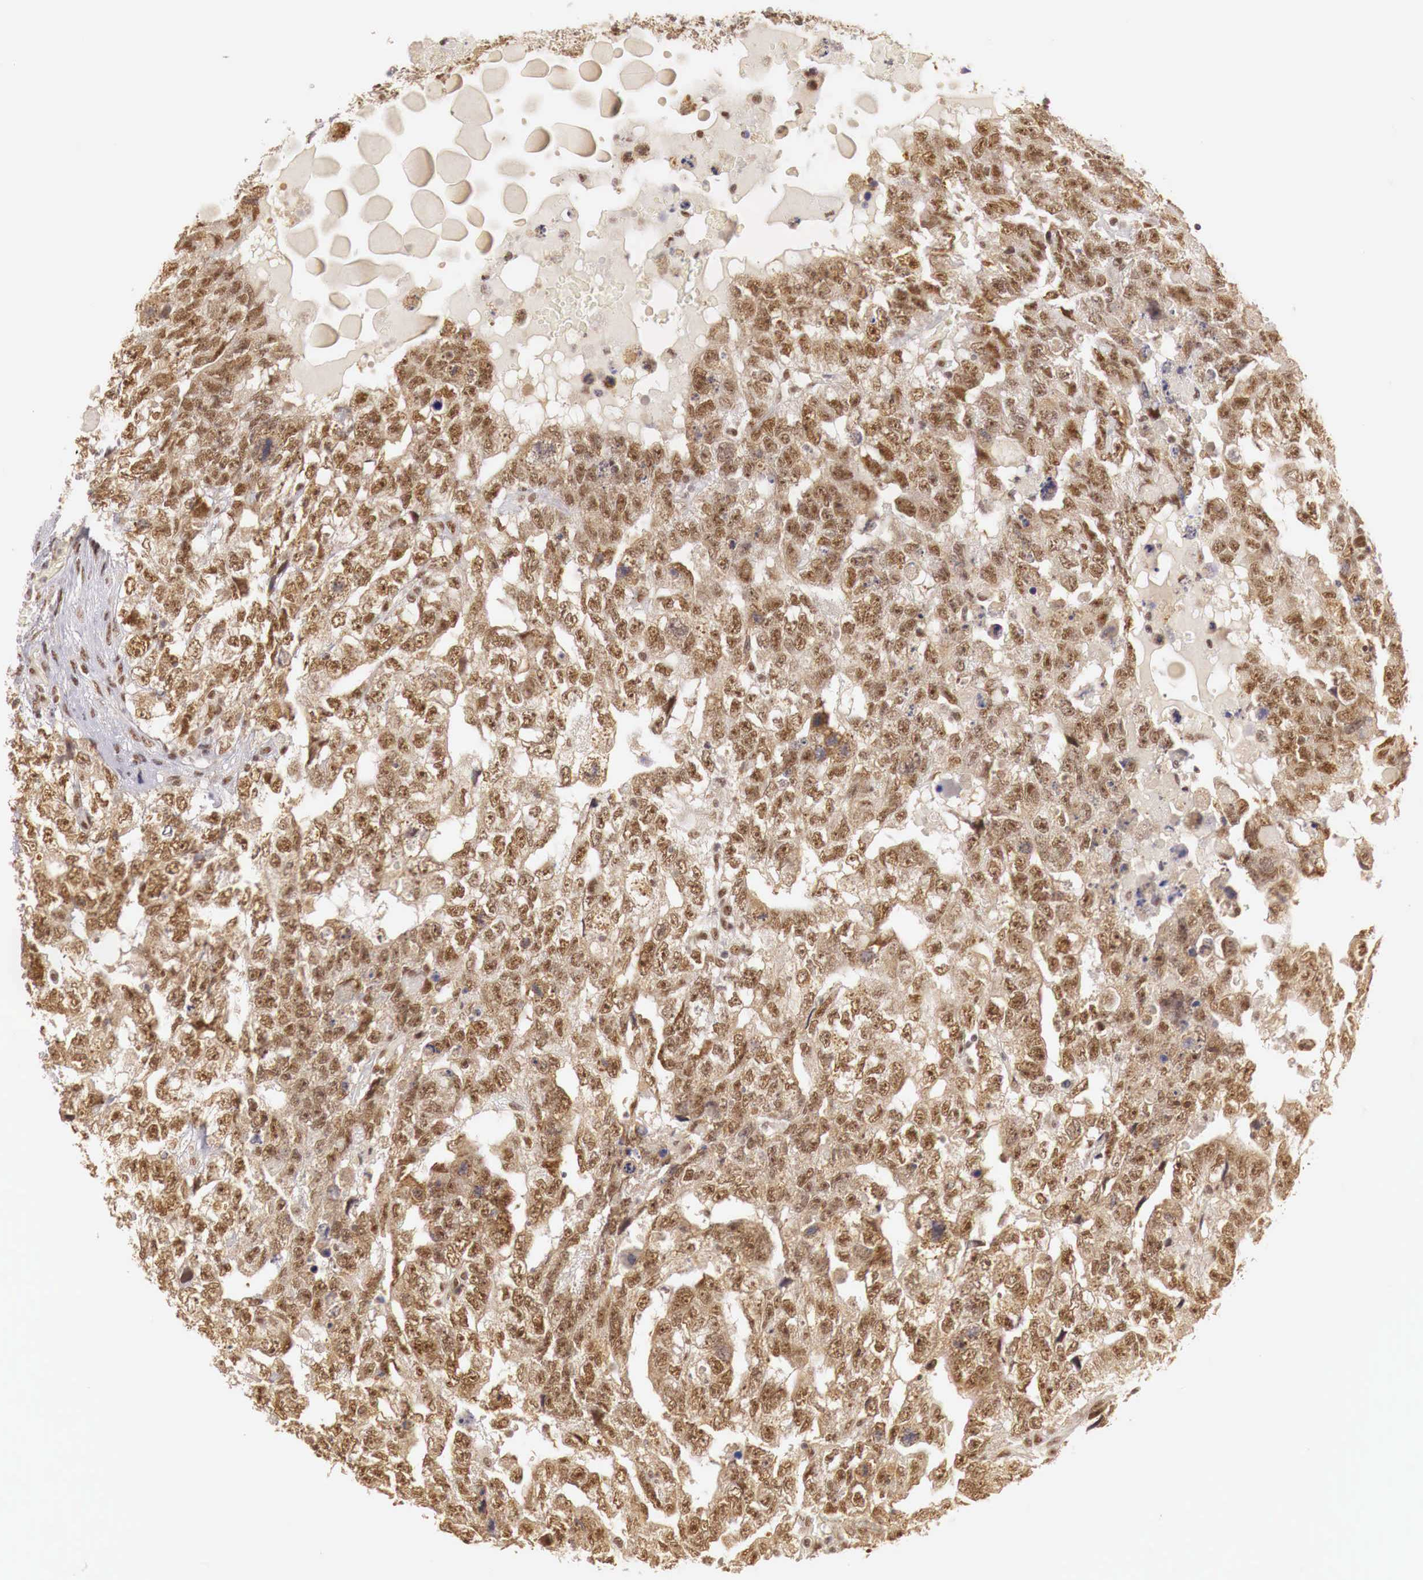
{"staining": {"intensity": "strong", "quantity": ">75%", "location": "cytoplasmic/membranous,nuclear"}, "tissue": "testis cancer", "cell_type": "Tumor cells", "image_type": "cancer", "snomed": [{"axis": "morphology", "description": "Carcinoma, Embryonal, NOS"}, {"axis": "topography", "description": "Testis"}], "caption": "Tumor cells exhibit high levels of strong cytoplasmic/membranous and nuclear staining in about >75% of cells in human embryonal carcinoma (testis). The protein of interest is shown in brown color, while the nuclei are stained blue.", "gene": "GPKOW", "patient": {"sex": "male", "age": 36}}